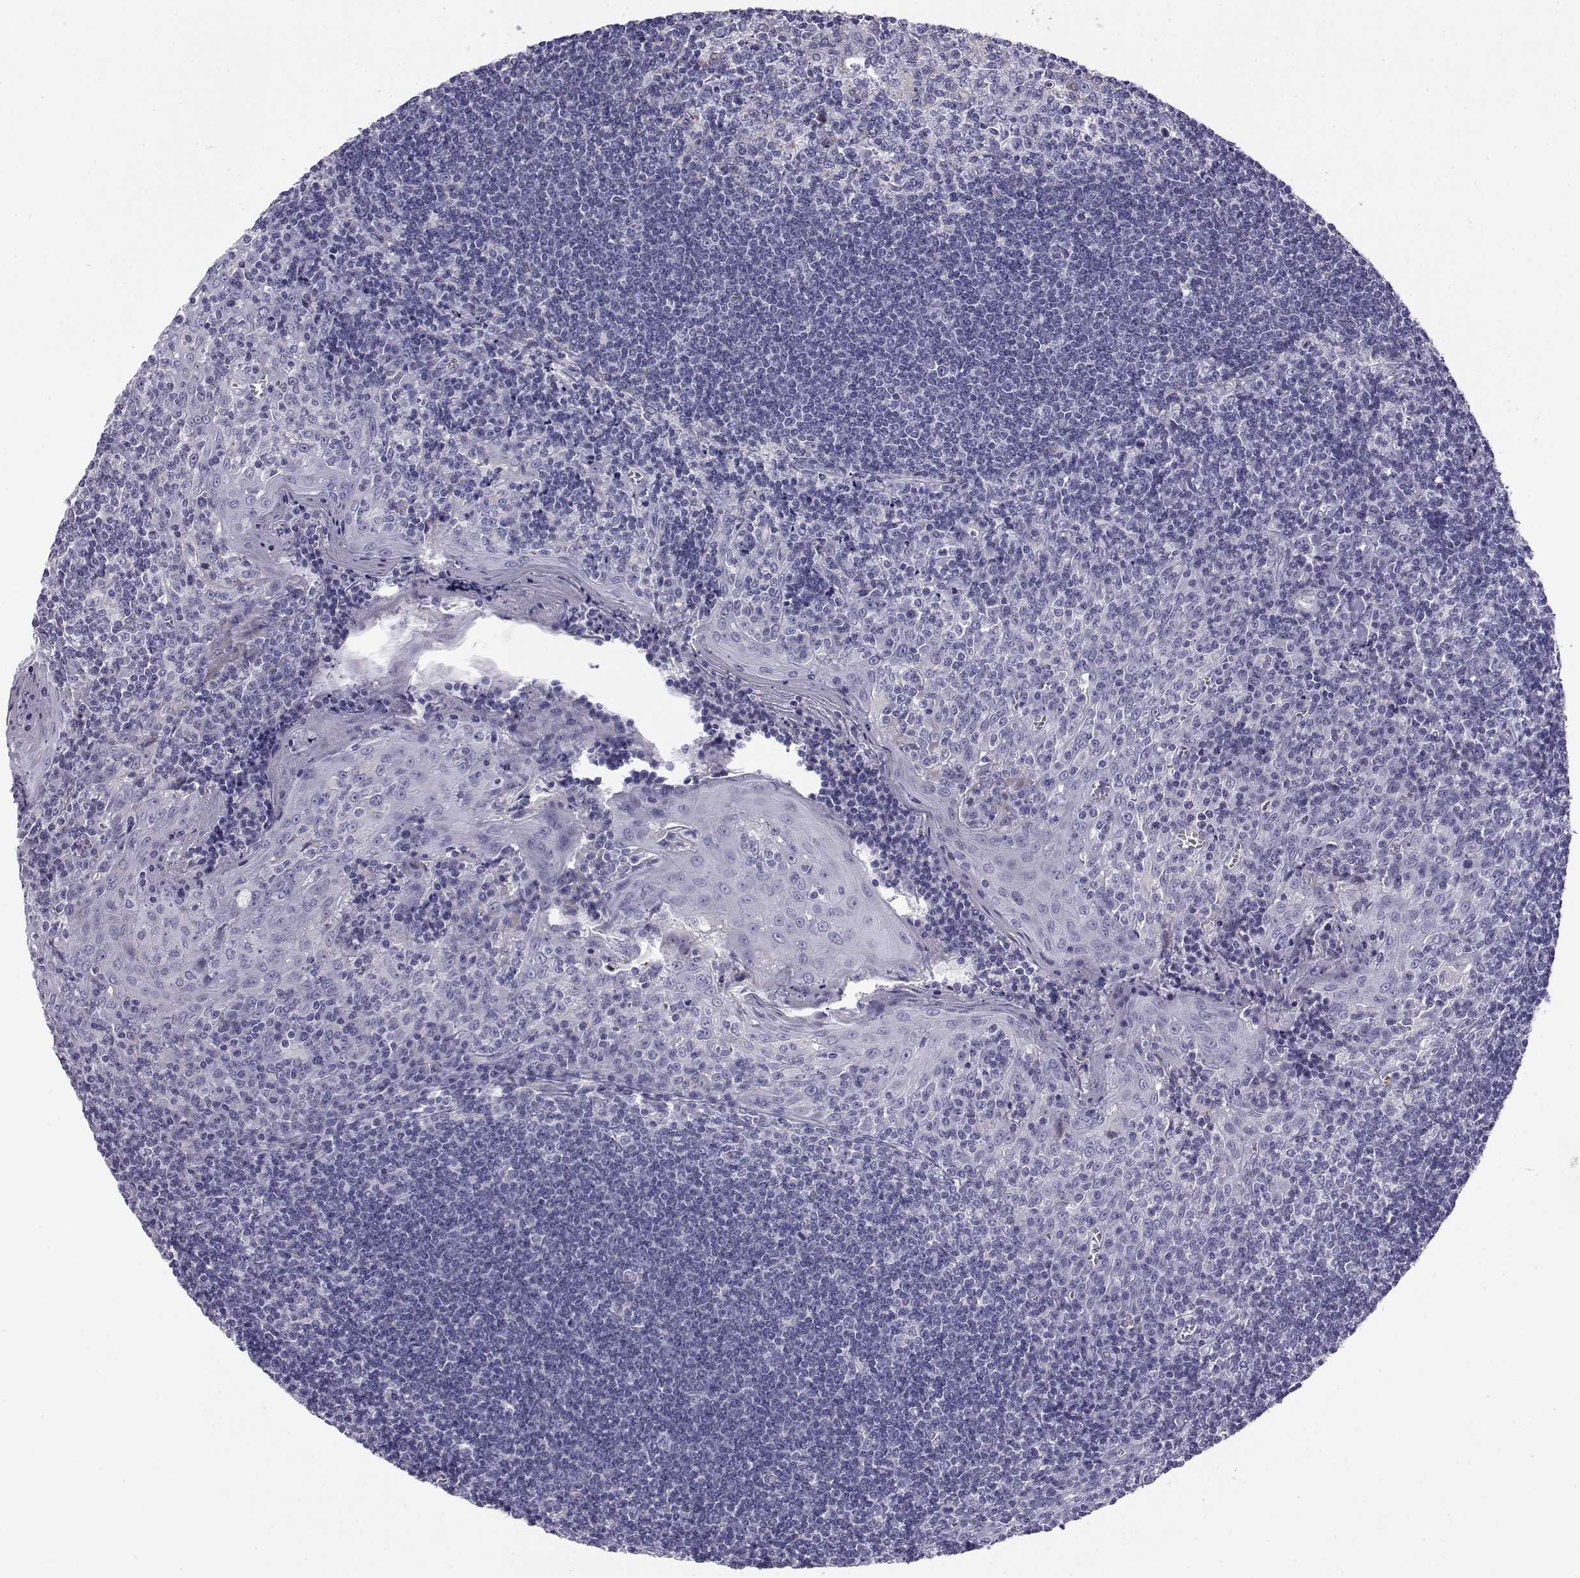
{"staining": {"intensity": "negative", "quantity": "none", "location": "none"}, "tissue": "tonsil", "cell_type": "Germinal center cells", "image_type": "normal", "snomed": [{"axis": "morphology", "description": "Normal tissue, NOS"}, {"axis": "topography", "description": "Tonsil"}], "caption": "IHC of normal tonsil exhibits no positivity in germinal center cells. The staining was performed using DAB to visualize the protein expression in brown, while the nuclei were stained in blue with hematoxylin (Magnification: 20x).", "gene": "RNASE12", "patient": {"sex": "male", "age": 33}}